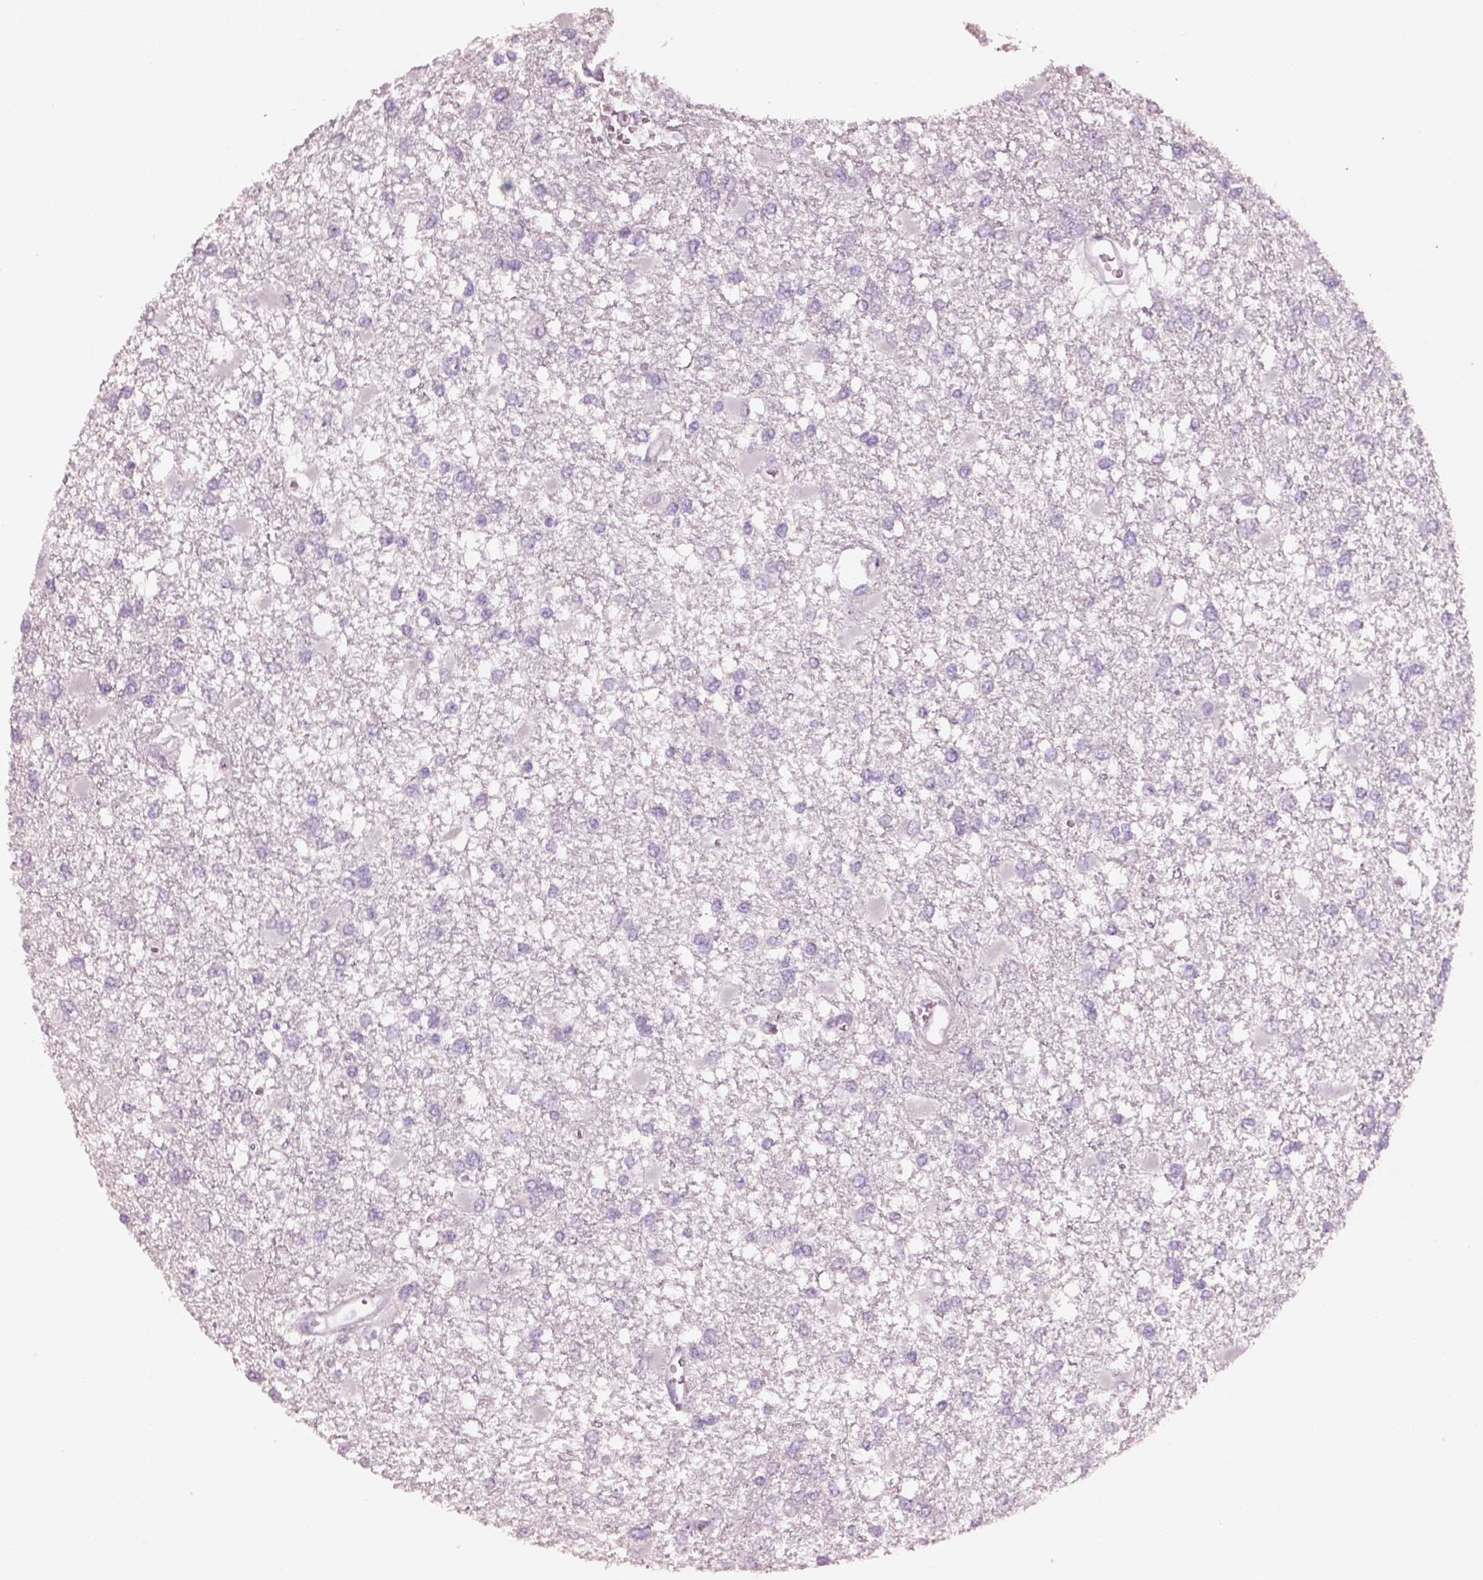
{"staining": {"intensity": "negative", "quantity": "none", "location": "none"}, "tissue": "glioma", "cell_type": "Tumor cells", "image_type": "cancer", "snomed": [{"axis": "morphology", "description": "Glioma, malignant, High grade"}, {"axis": "topography", "description": "Cerebral cortex"}], "caption": "Tumor cells show no significant staining in glioma.", "gene": "PNOC", "patient": {"sex": "male", "age": 79}}